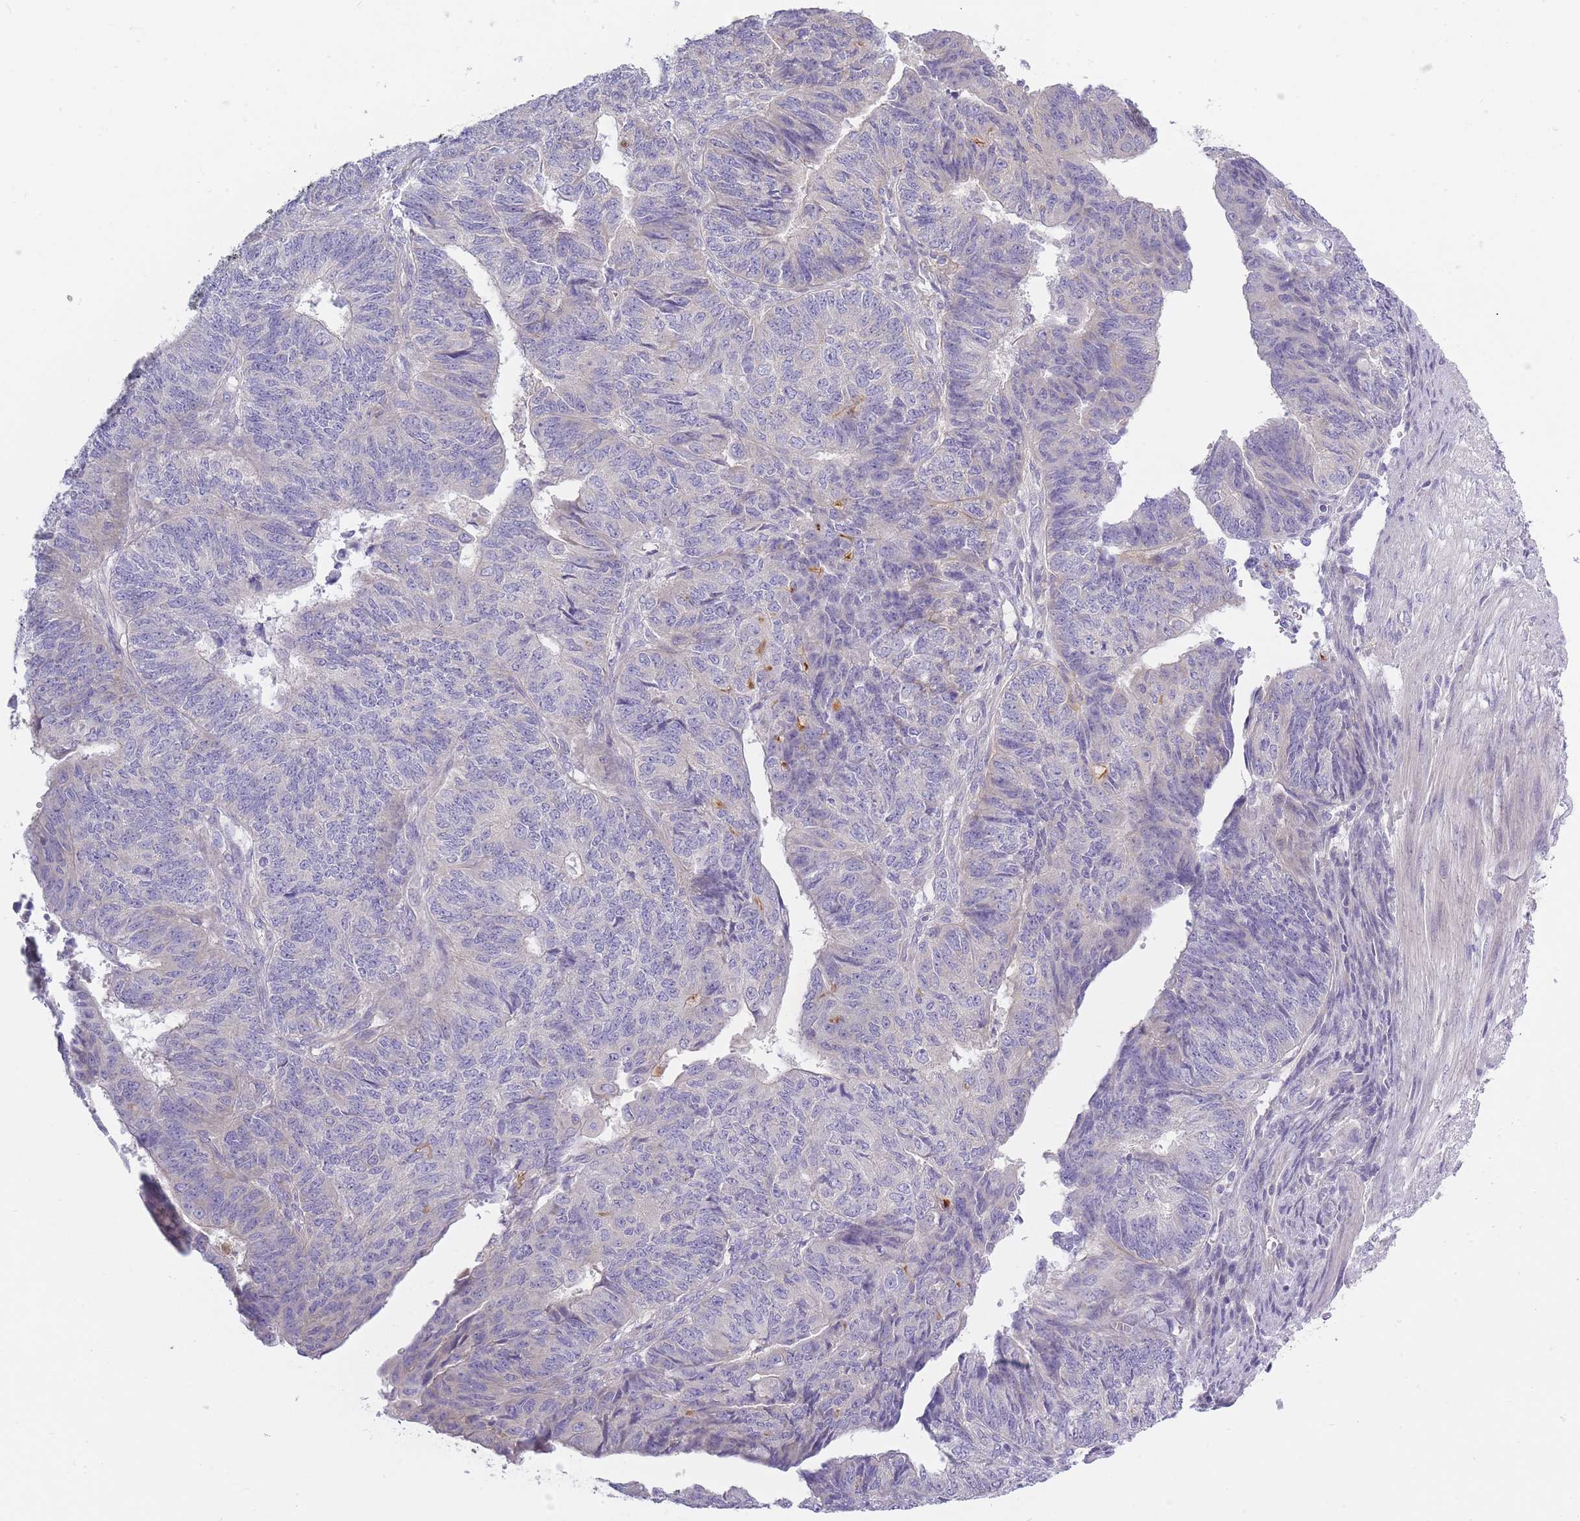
{"staining": {"intensity": "negative", "quantity": "none", "location": "none"}, "tissue": "endometrial cancer", "cell_type": "Tumor cells", "image_type": "cancer", "snomed": [{"axis": "morphology", "description": "Adenocarcinoma, NOS"}, {"axis": "topography", "description": "Endometrium"}], "caption": "DAB immunohistochemical staining of human endometrial cancer reveals no significant expression in tumor cells. (Stains: DAB (3,3'-diaminobenzidine) IHC with hematoxylin counter stain, Microscopy: brightfield microscopy at high magnification).", "gene": "AP3M2", "patient": {"sex": "female", "age": 32}}